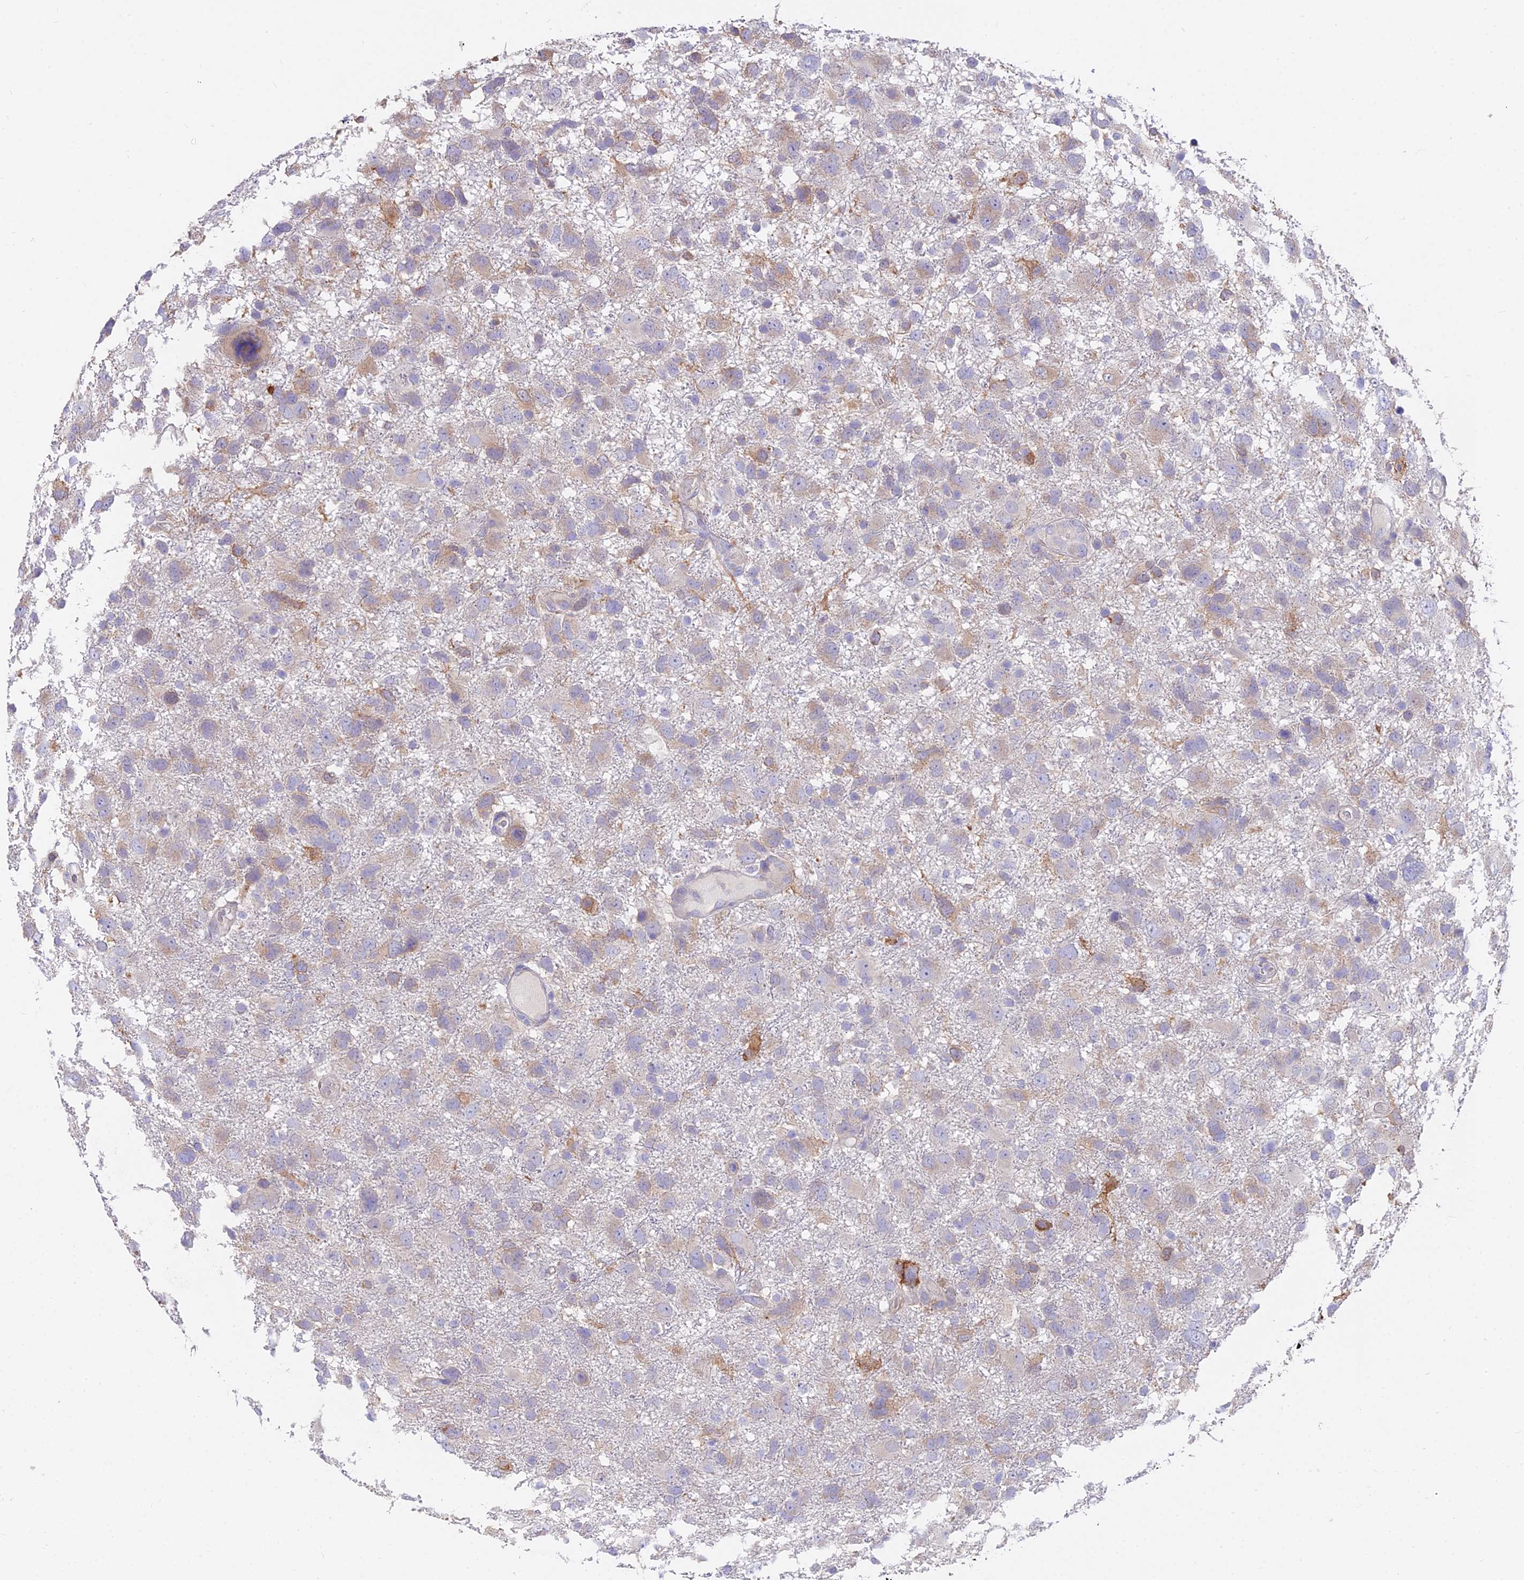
{"staining": {"intensity": "weak", "quantity": "25%-75%", "location": "cytoplasmic/membranous"}, "tissue": "glioma", "cell_type": "Tumor cells", "image_type": "cancer", "snomed": [{"axis": "morphology", "description": "Glioma, malignant, High grade"}, {"axis": "topography", "description": "Brain"}], "caption": "Brown immunohistochemical staining in human glioma reveals weak cytoplasmic/membranous staining in approximately 25%-75% of tumor cells. The staining is performed using DAB brown chromogen to label protein expression. The nuclei are counter-stained blue using hematoxylin.", "gene": "FAM168B", "patient": {"sex": "male", "age": 61}}